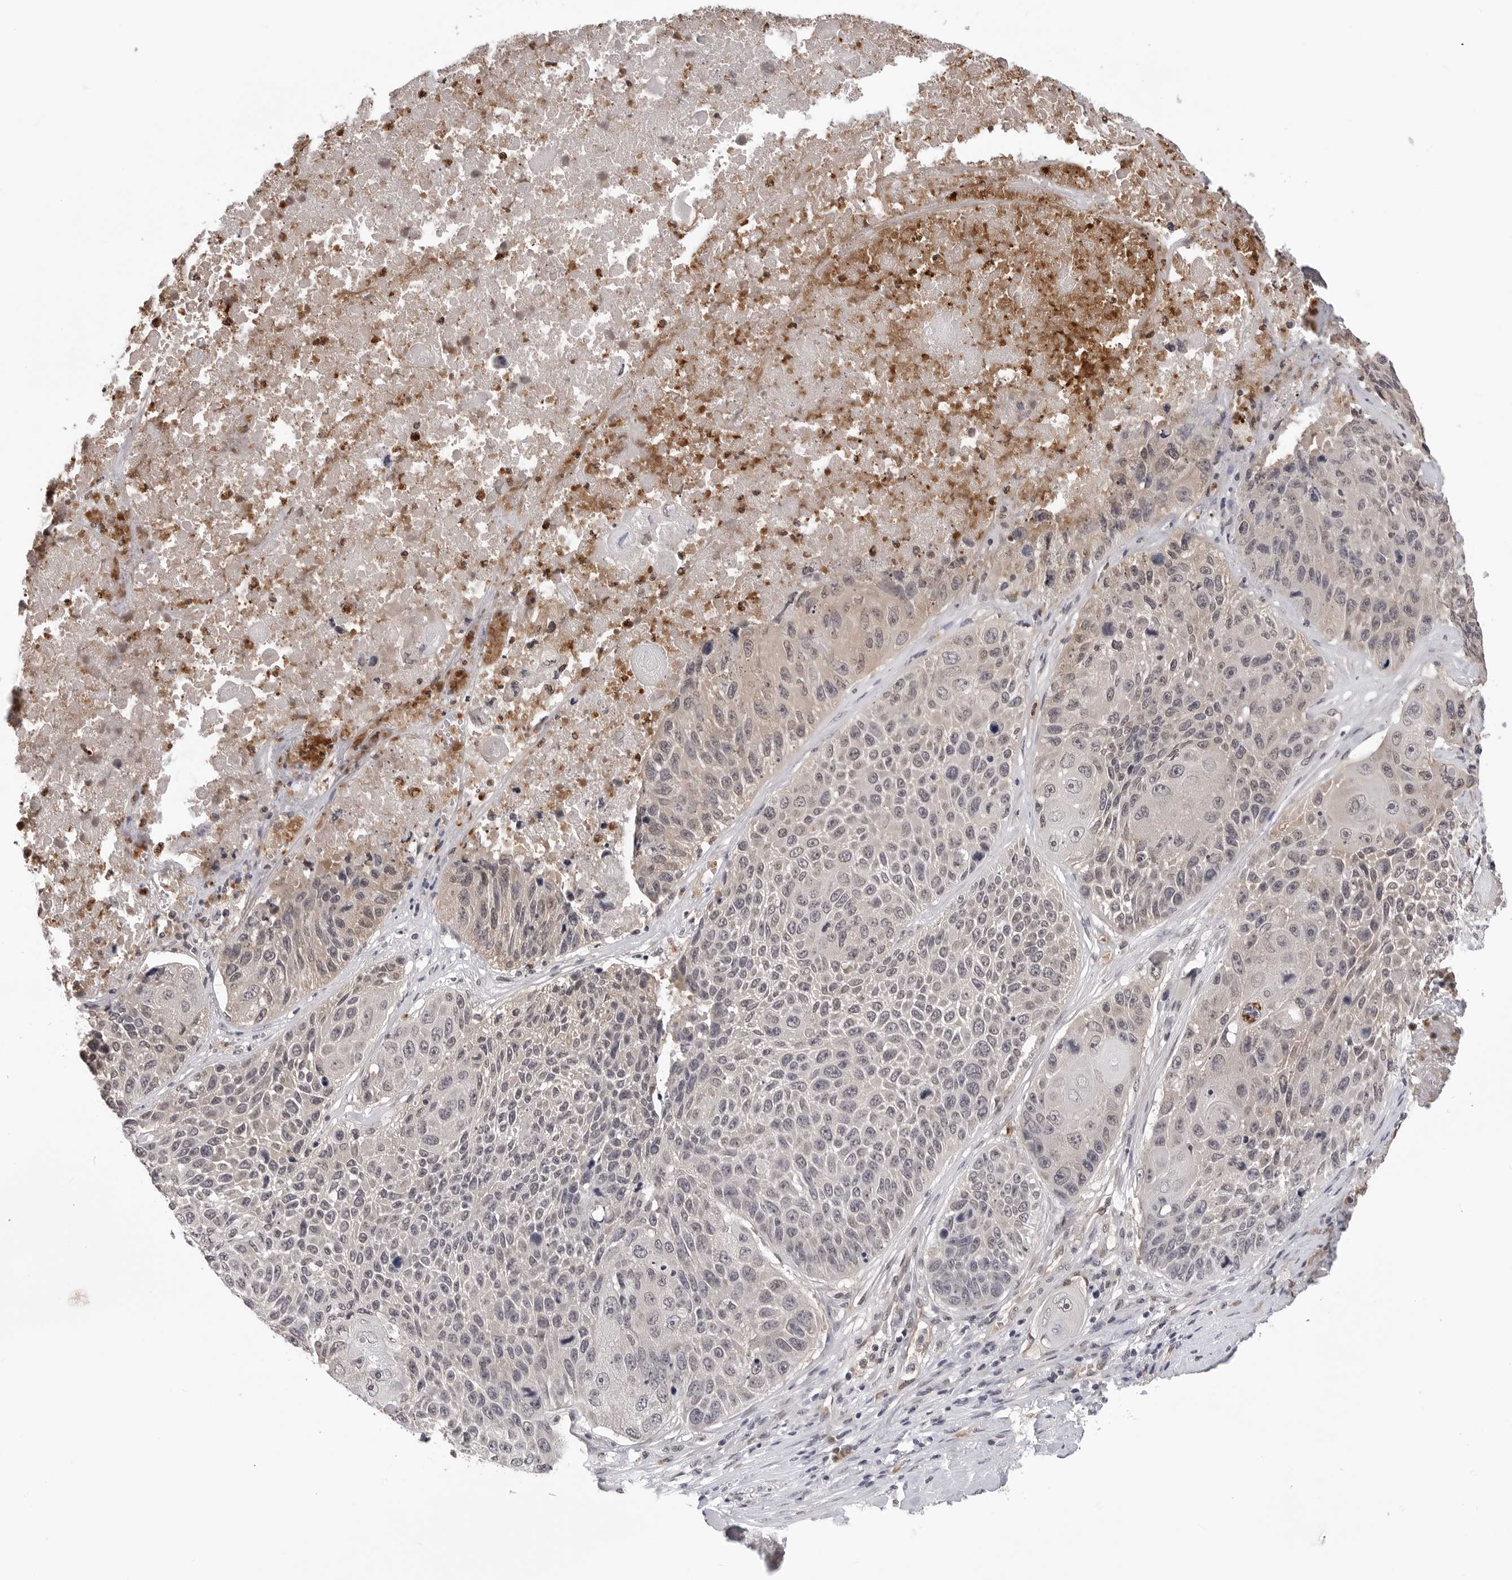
{"staining": {"intensity": "weak", "quantity": "<25%", "location": "nuclear"}, "tissue": "lung cancer", "cell_type": "Tumor cells", "image_type": "cancer", "snomed": [{"axis": "morphology", "description": "Squamous cell carcinoma, NOS"}, {"axis": "topography", "description": "Lung"}], "caption": "Immunohistochemistry (IHC) of squamous cell carcinoma (lung) exhibits no positivity in tumor cells.", "gene": "TRMT13", "patient": {"sex": "male", "age": 61}}